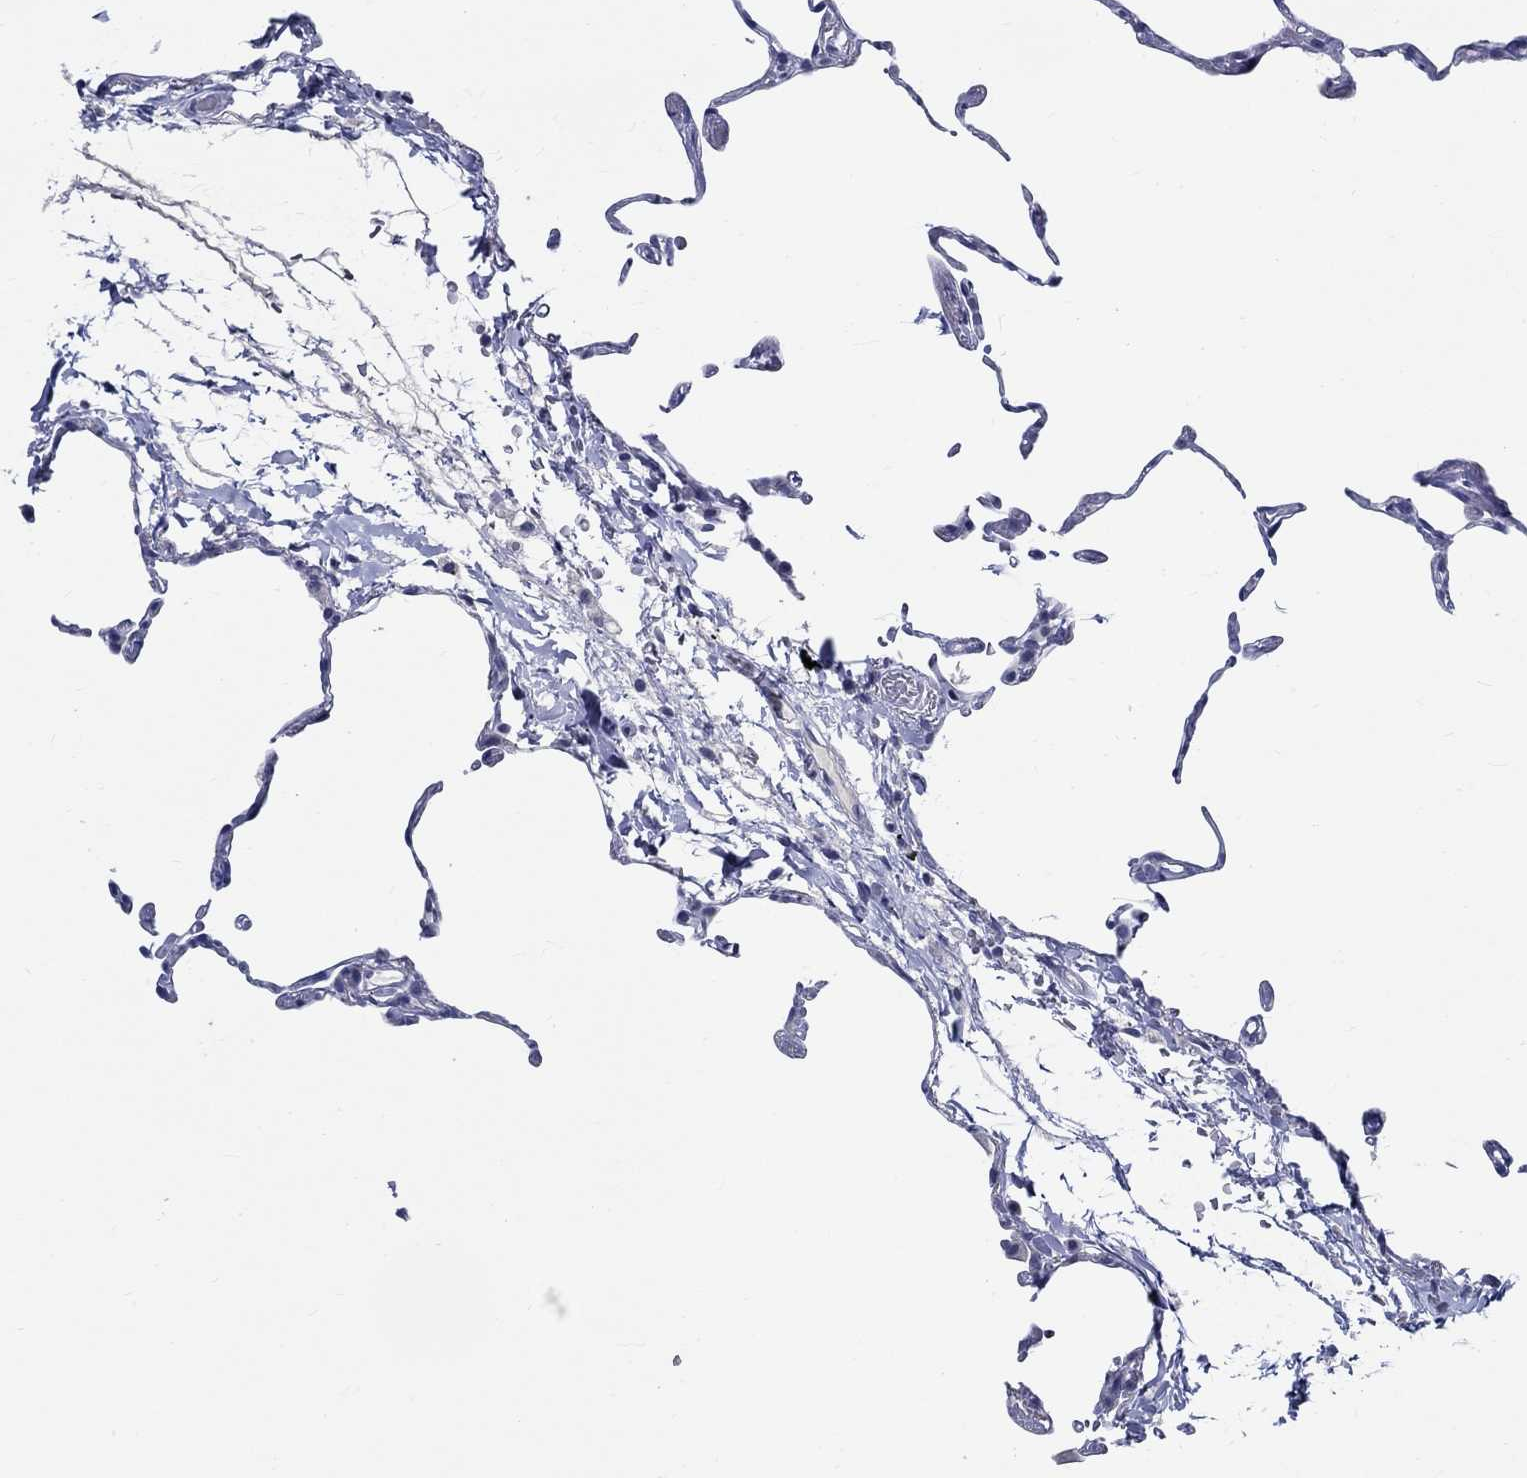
{"staining": {"intensity": "negative", "quantity": "none", "location": "none"}, "tissue": "lung", "cell_type": "Alveolar cells", "image_type": "normal", "snomed": [{"axis": "morphology", "description": "Normal tissue, NOS"}, {"axis": "topography", "description": "Lung"}], "caption": "Immunohistochemical staining of benign lung displays no significant expression in alveolar cells.", "gene": "CETN1", "patient": {"sex": "female", "age": 57}}